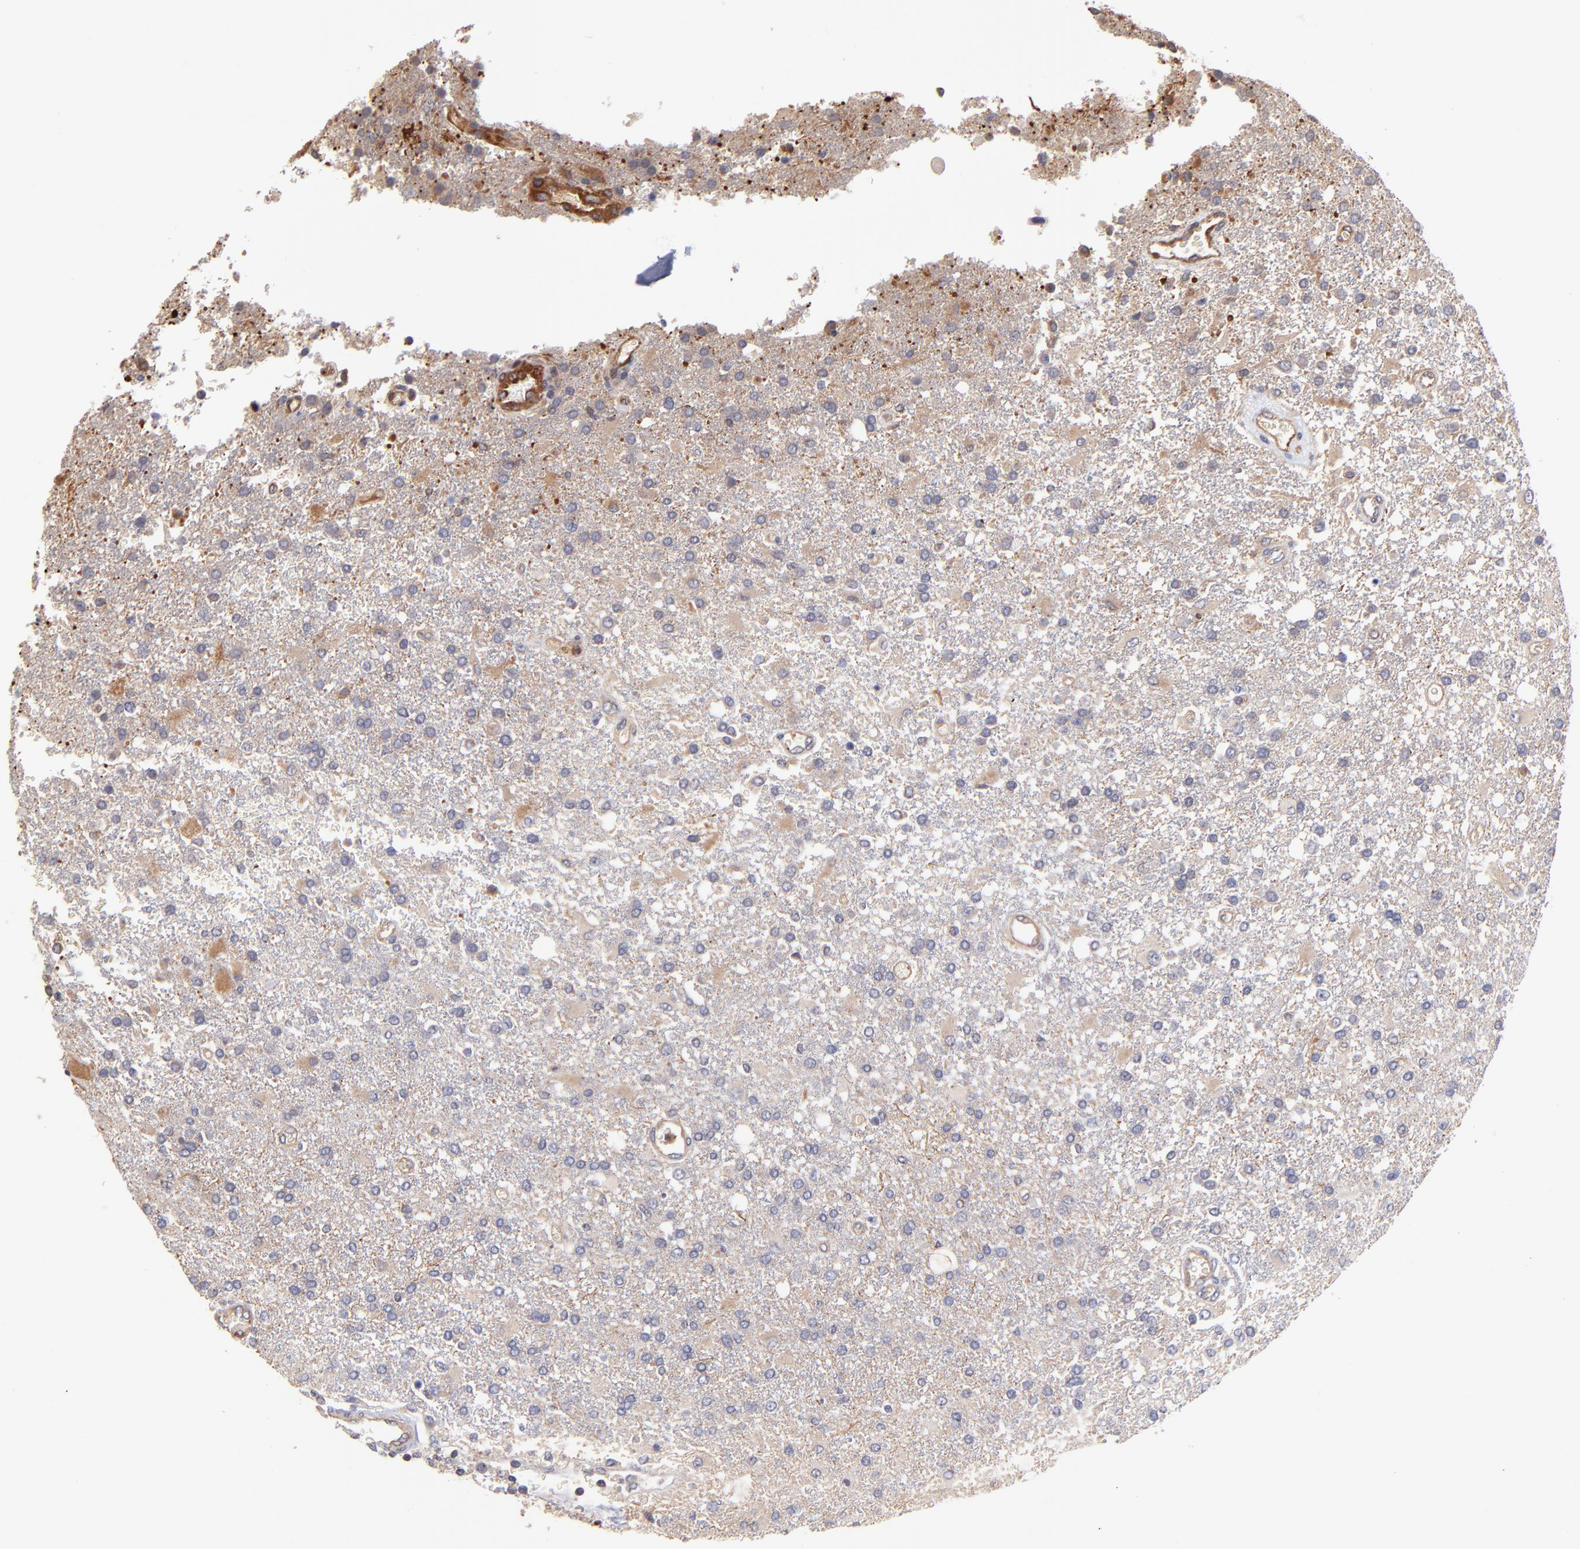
{"staining": {"intensity": "weak", "quantity": "<25%", "location": "cytoplasmic/membranous"}, "tissue": "glioma", "cell_type": "Tumor cells", "image_type": "cancer", "snomed": [{"axis": "morphology", "description": "Glioma, malignant, High grade"}, {"axis": "topography", "description": "Cerebral cortex"}], "caption": "Protein analysis of glioma shows no significant expression in tumor cells.", "gene": "ASB7", "patient": {"sex": "male", "age": 79}}